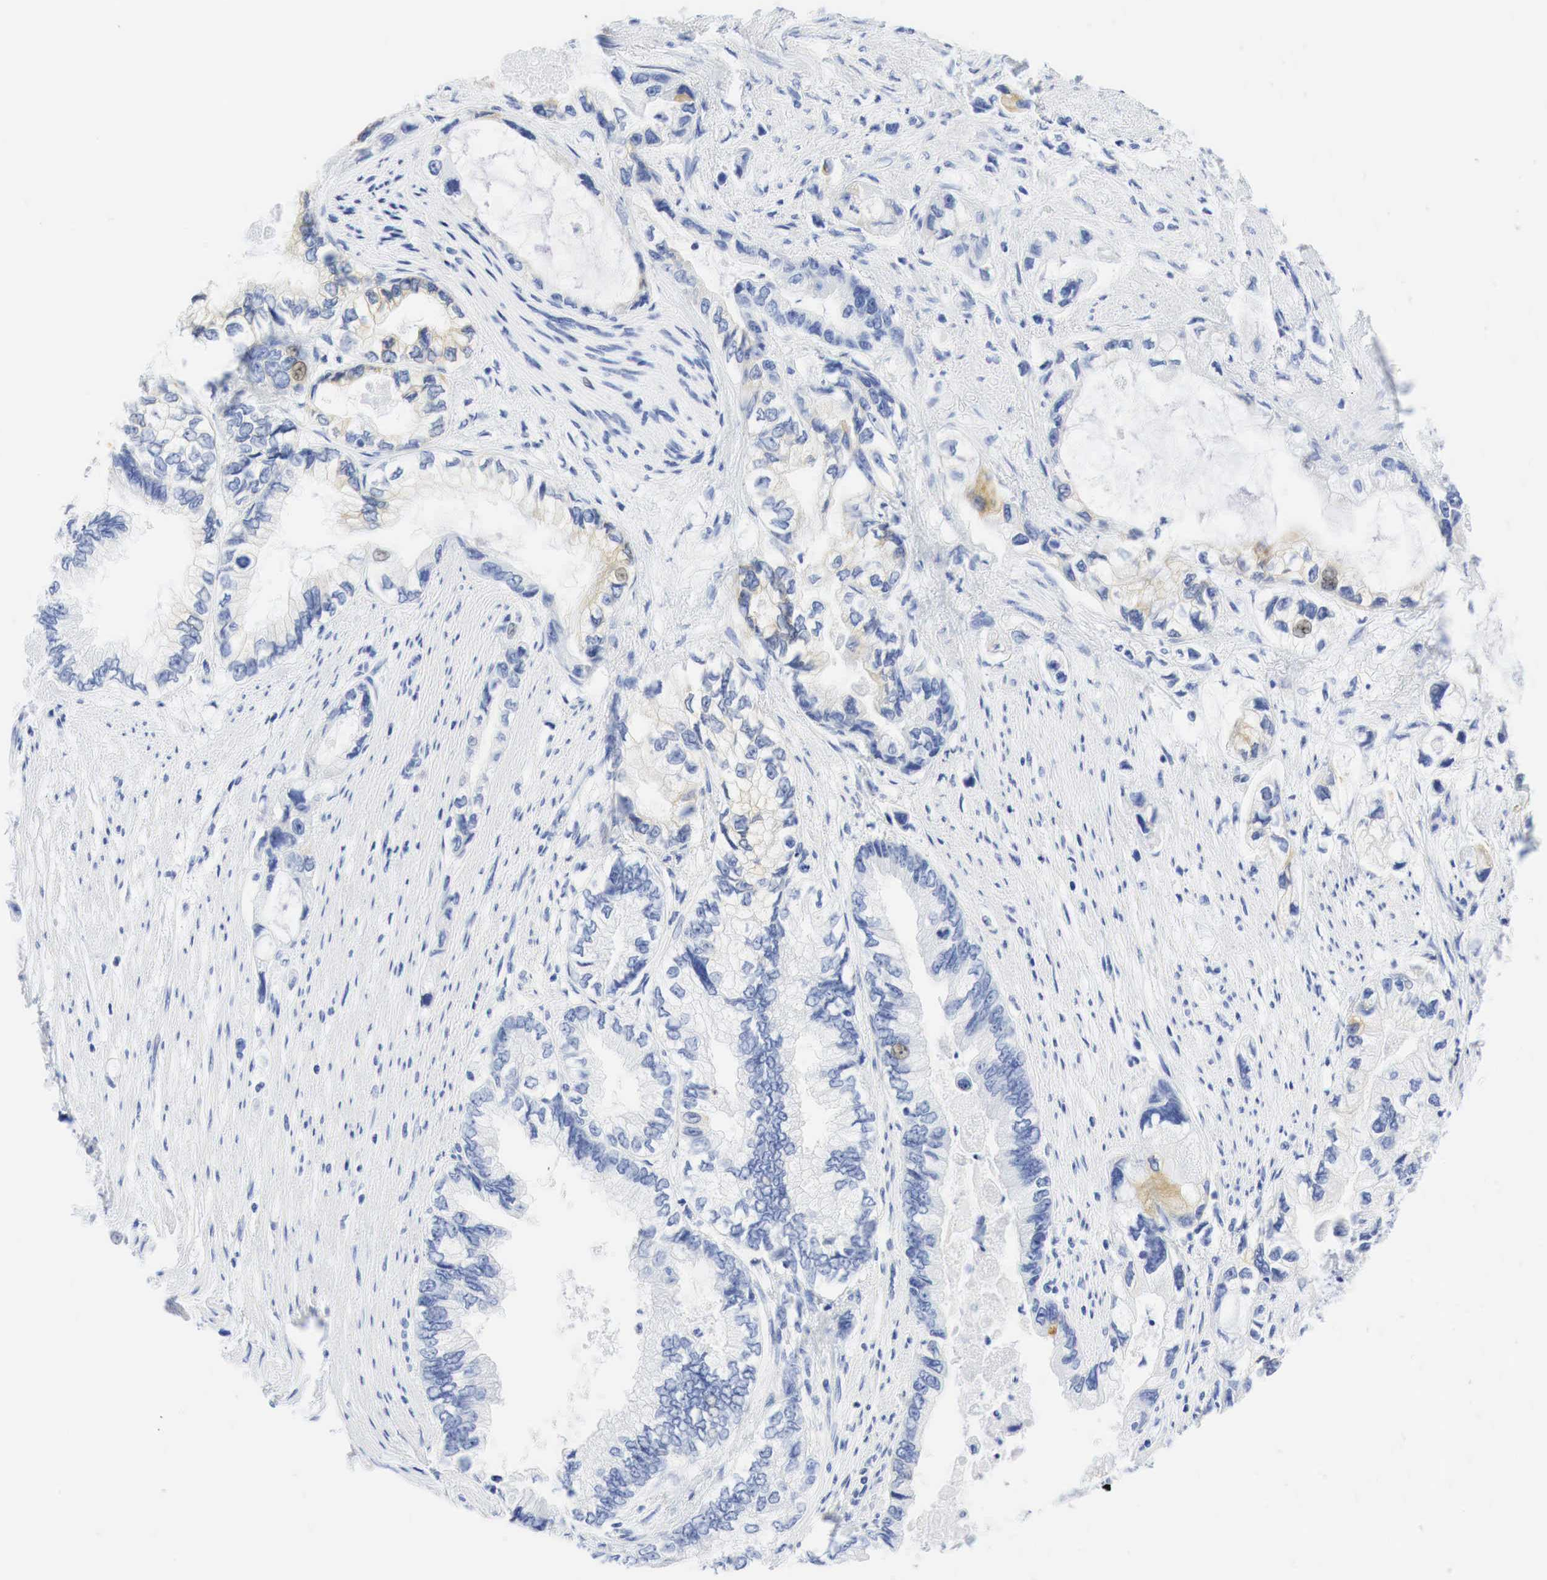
{"staining": {"intensity": "weak", "quantity": "<25%", "location": "cytoplasmic/membranous,nuclear"}, "tissue": "pancreatic cancer", "cell_type": "Tumor cells", "image_type": "cancer", "snomed": [{"axis": "morphology", "description": "Adenocarcinoma, NOS"}, {"axis": "topography", "description": "Pancreas"}, {"axis": "topography", "description": "Stomach, upper"}], "caption": "Pancreatic cancer (adenocarcinoma) stained for a protein using immunohistochemistry exhibits no positivity tumor cells.", "gene": "INHA", "patient": {"sex": "male", "age": 77}}